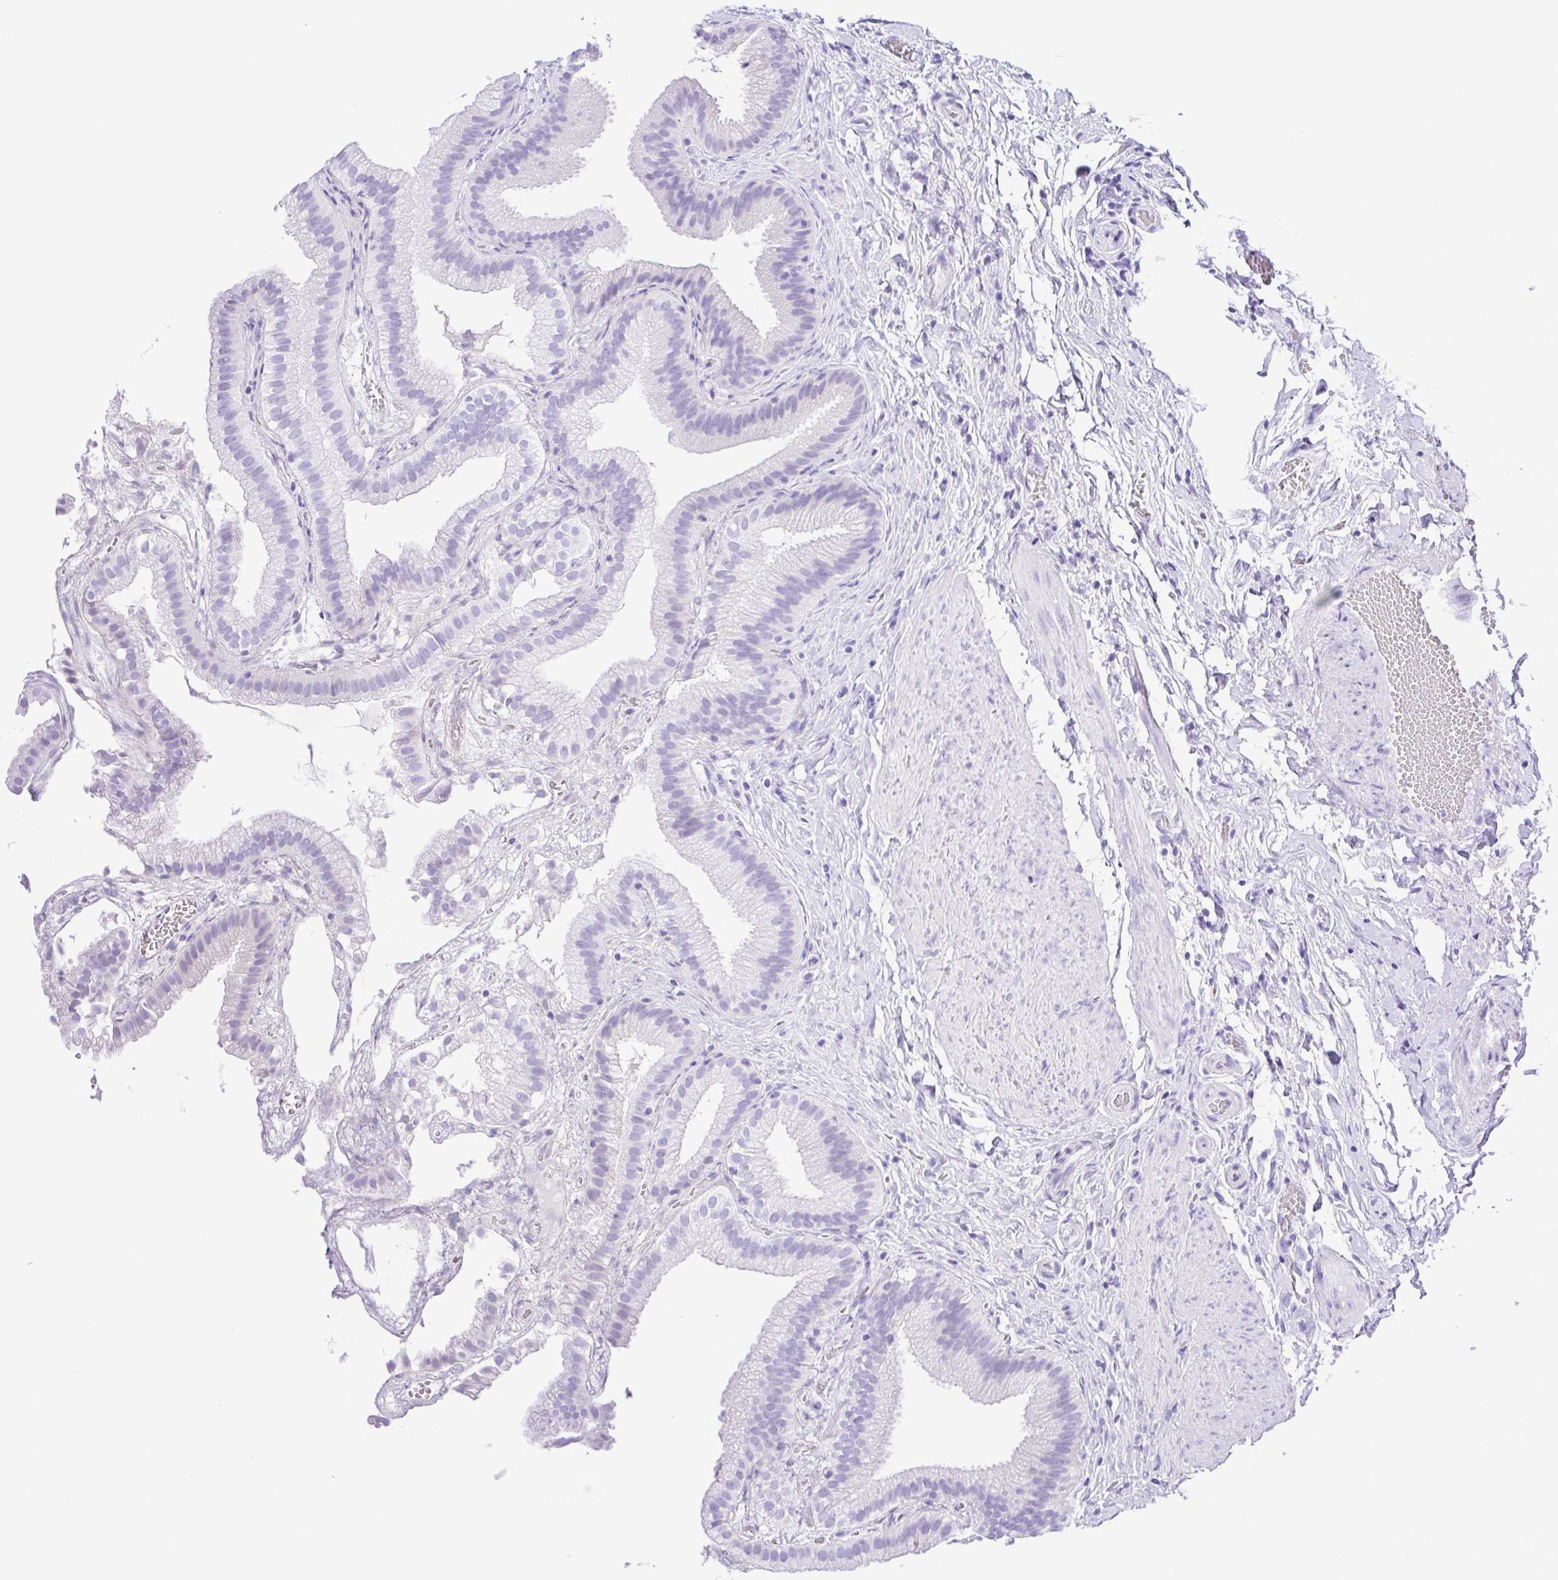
{"staining": {"intensity": "negative", "quantity": "none", "location": "none"}, "tissue": "gallbladder", "cell_type": "Glandular cells", "image_type": "normal", "snomed": [{"axis": "morphology", "description": "Normal tissue, NOS"}, {"axis": "topography", "description": "Gallbladder"}], "caption": "Immunohistochemistry micrograph of normal gallbladder: gallbladder stained with DAB shows no significant protein staining in glandular cells.", "gene": "GPR17", "patient": {"sex": "female", "age": 63}}